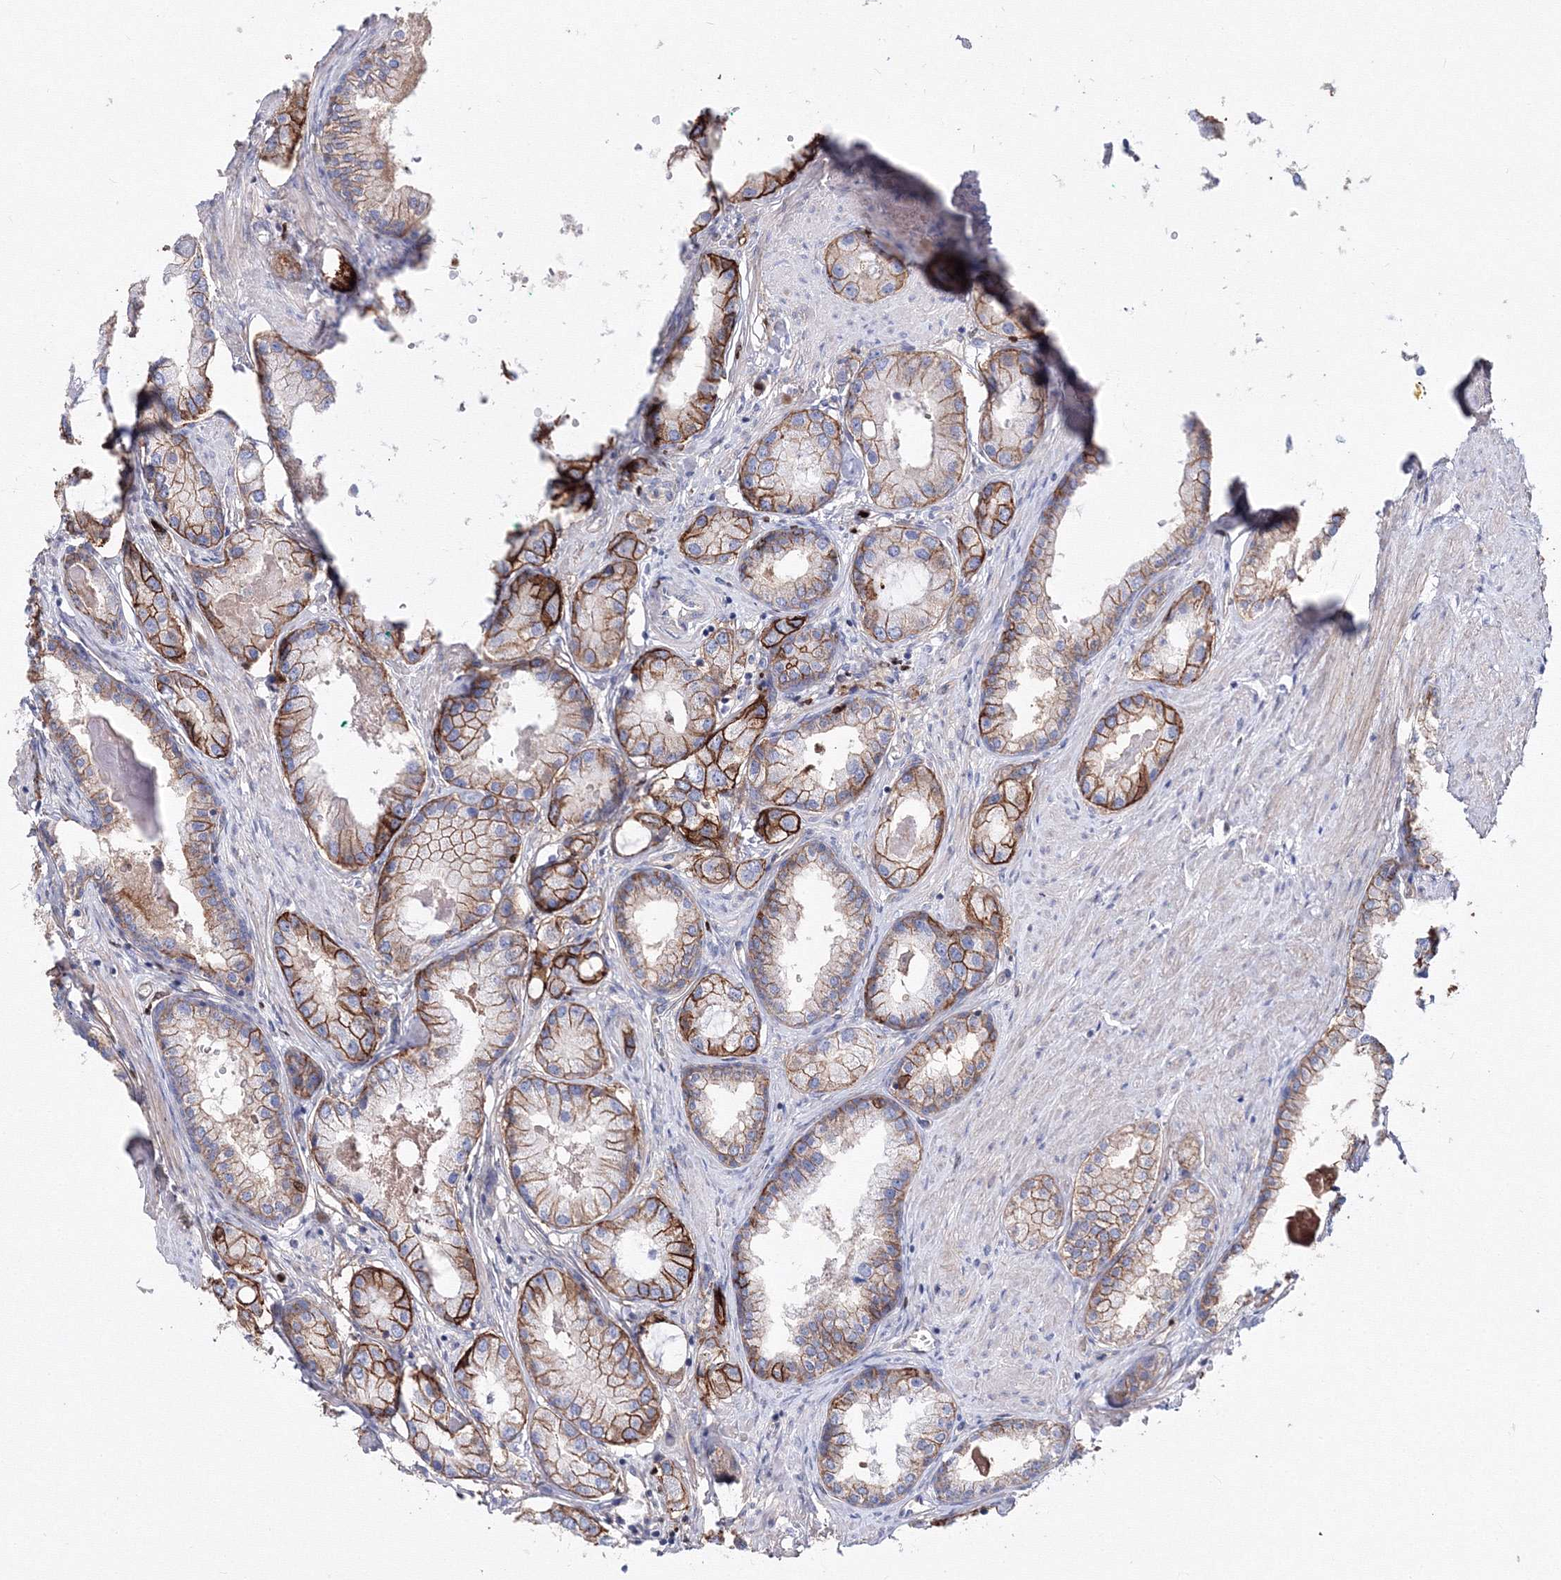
{"staining": {"intensity": "moderate", "quantity": ">75%", "location": "cytoplasmic/membranous"}, "tissue": "prostate cancer", "cell_type": "Tumor cells", "image_type": "cancer", "snomed": [{"axis": "morphology", "description": "Adenocarcinoma, Low grade"}, {"axis": "topography", "description": "Prostate"}], "caption": "Moderate cytoplasmic/membranous expression is seen in approximately >75% of tumor cells in prostate cancer.", "gene": "C11orf52", "patient": {"sex": "male", "age": 62}}